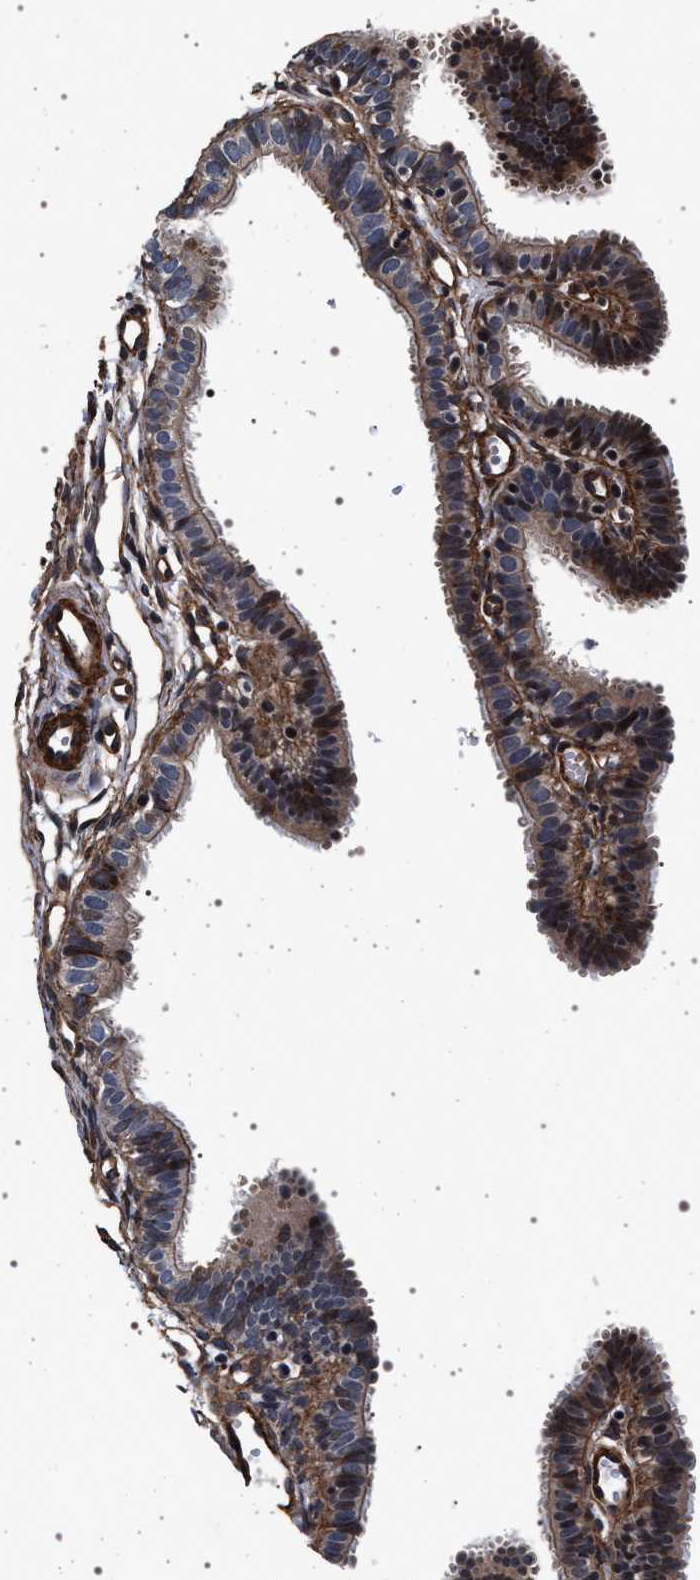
{"staining": {"intensity": "moderate", "quantity": "<25%", "location": "cytoplasmic/membranous,nuclear"}, "tissue": "fallopian tube", "cell_type": "Glandular cells", "image_type": "normal", "snomed": [{"axis": "morphology", "description": "Normal tissue, NOS"}, {"axis": "topography", "description": "Fallopian tube"}, {"axis": "topography", "description": "Placenta"}], "caption": "Approximately <25% of glandular cells in normal human fallopian tube demonstrate moderate cytoplasmic/membranous,nuclear protein expression as visualized by brown immunohistochemical staining.", "gene": "KCNK6", "patient": {"sex": "female", "age": 34}}